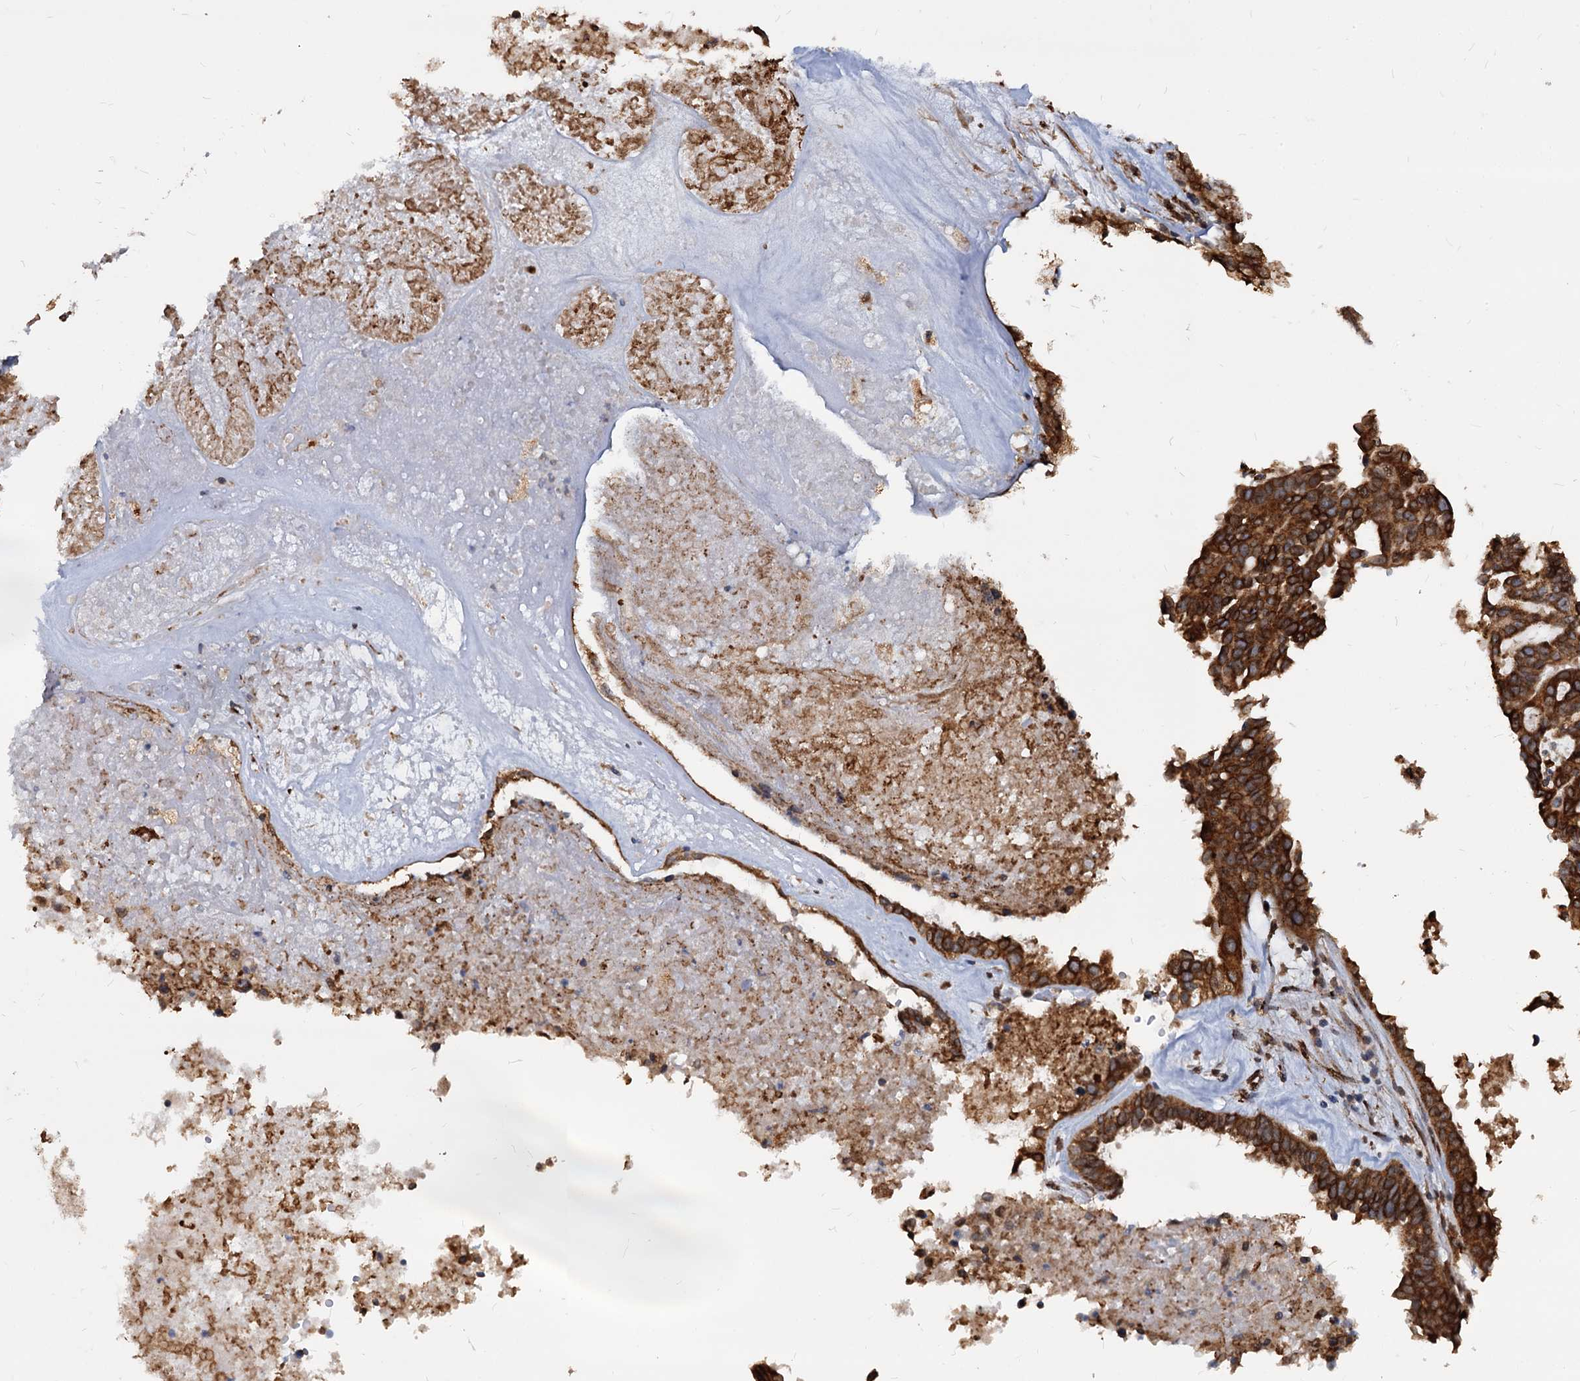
{"staining": {"intensity": "strong", "quantity": ">75%", "location": "cytoplasmic/membranous"}, "tissue": "ovarian cancer", "cell_type": "Tumor cells", "image_type": "cancer", "snomed": [{"axis": "morphology", "description": "Cystadenocarcinoma, serous, NOS"}, {"axis": "topography", "description": "Ovary"}], "caption": "Ovarian cancer tissue displays strong cytoplasmic/membranous staining in approximately >75% of tumor cells", "gene": "SAAL1", "patient": {"sex": "female", "age": 59}}